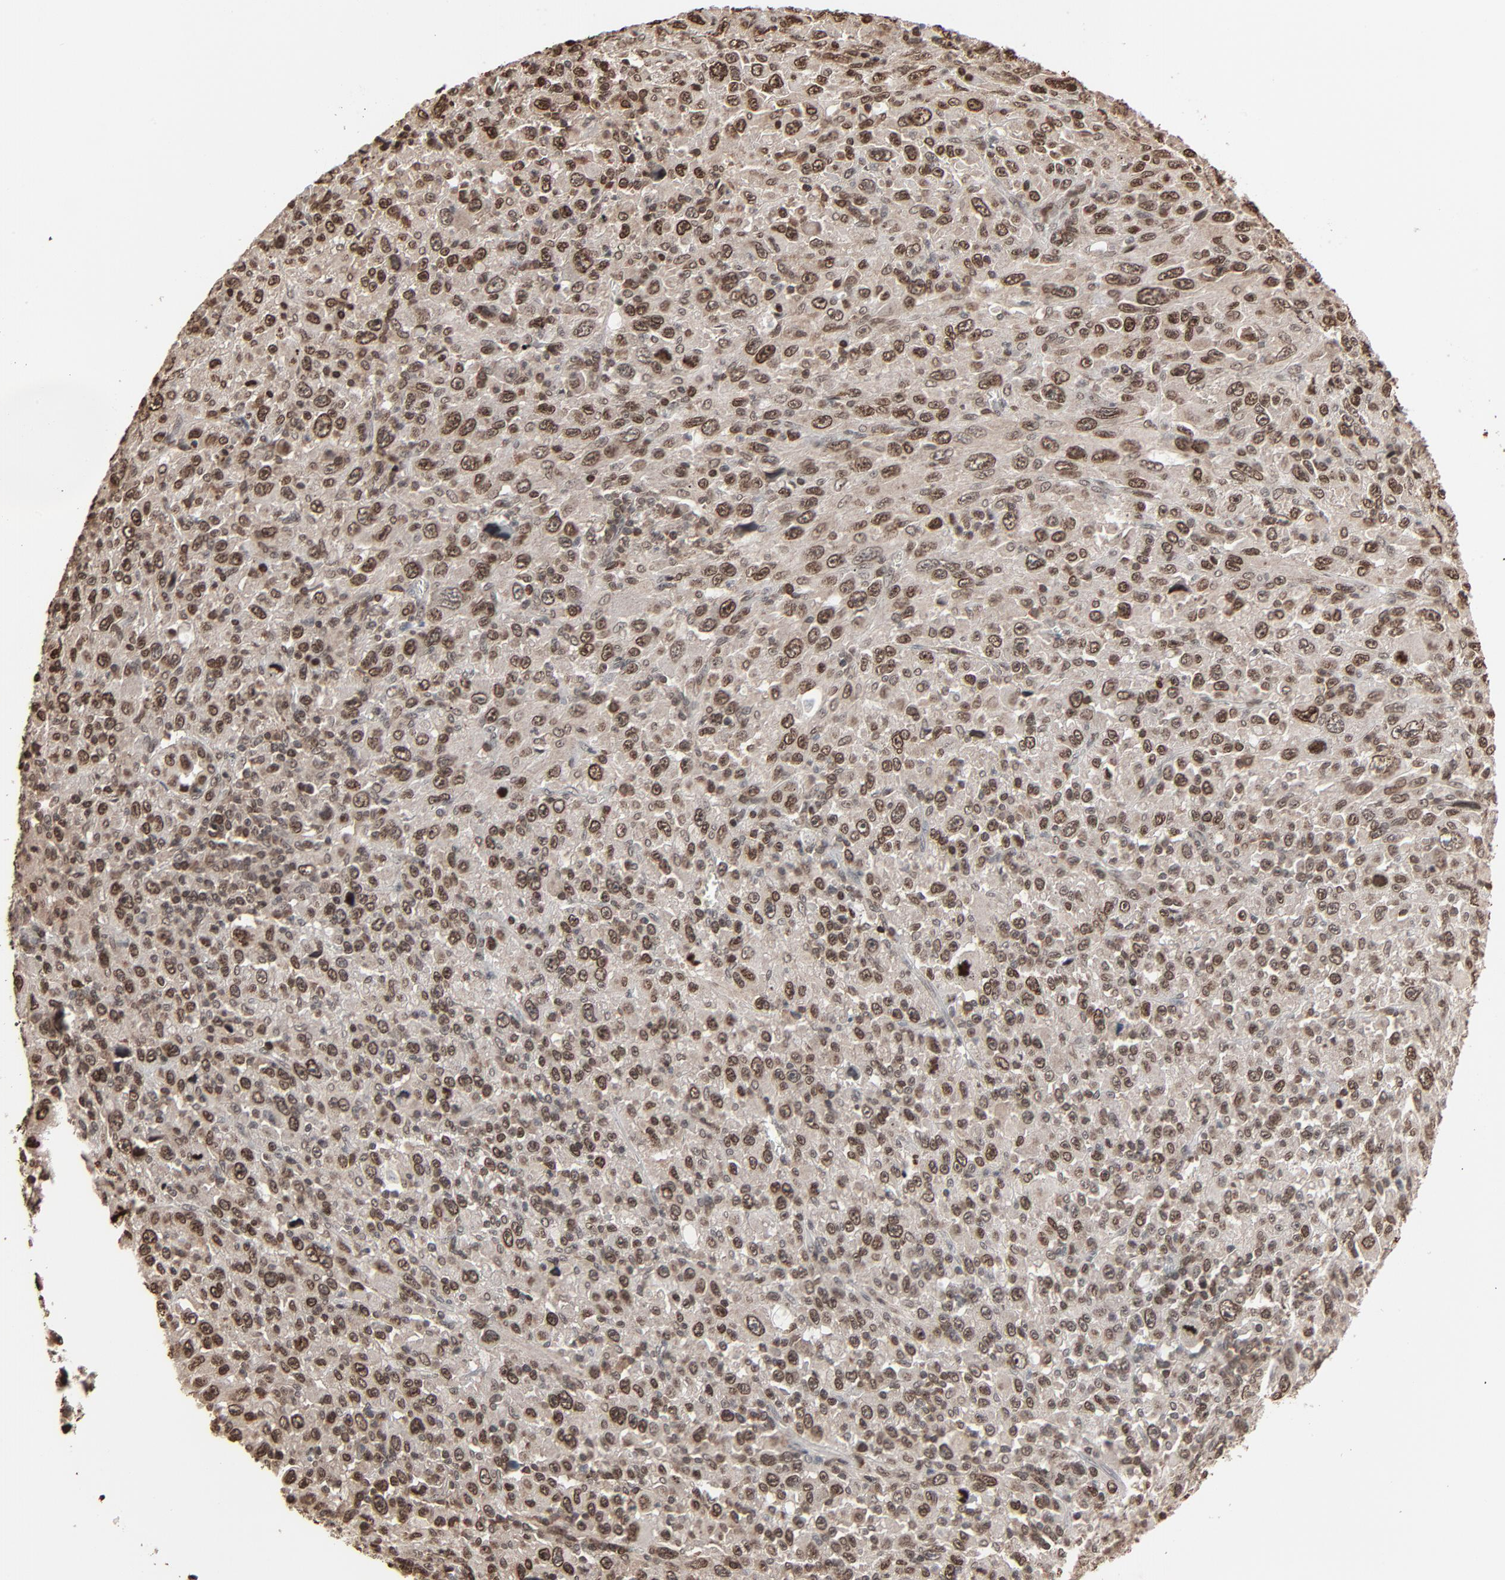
{"staining": {"intensity": "moderate", "quantity": ">75%", "location": "nuclear"}, "tissue": "melanoma", "cell_type": "Tumor cells", "image_type": "cancer", "snomed": [{"axis": "morphology", "description": "Malignant melanoma, Metastatic site"}, {"axis": "topography", "description": "Skin"}], "caption": "Malignant melanoma (metastatic site) was stained to show a protein in brown. There is medium levels of moderate nuclear staining in about >75% of tumor cells. The staining was performed using DAB, with brown indicating positive protein expression. Nuclei are stained blue with hematoxylin.", "gene": "RPS6KA3", "patient": {"sex": "female", "age": 56}}